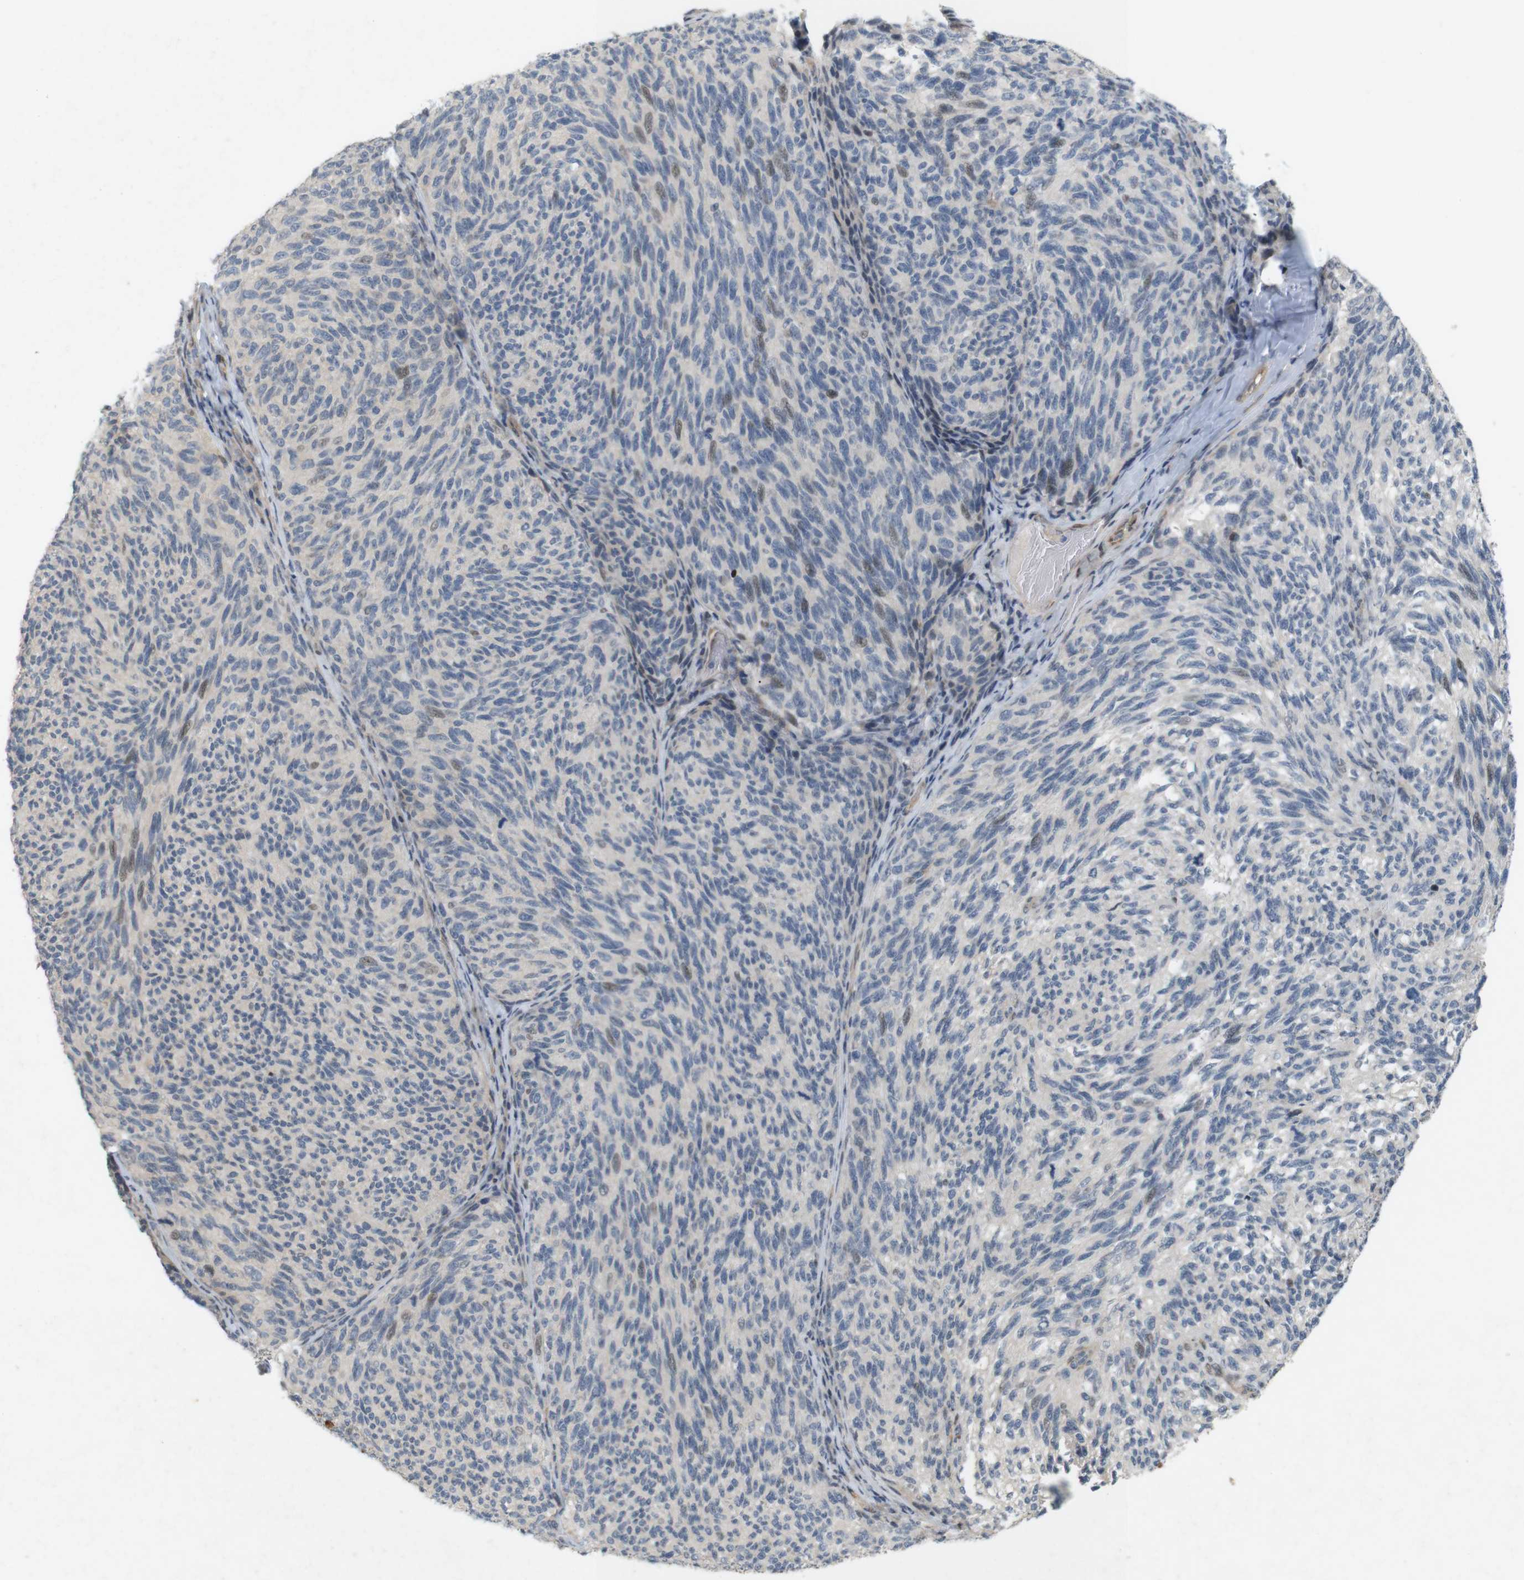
{"staining": {"intensity": "weak", "quantity": "<25%", "location": "nuclear"}, "tissue": "melanoma", "cell_type": "Tumor cells", "image_type": "cancer", "snomed": [{"axis": "morphology", "description": "Malignant melanoma, NOS"}, {"axis": "topography", "description": "Skin"}], "caption": "Immunohistochemistry histopathology image of neoplastic tissue: malignant melanoma stained with DAB (3,3'-diaminobenzidine) exhibits no significant protein expression in tumor cells. (DAB (3,3'-diaminobenzidine) immunohistochemistry (IHC) with hematoxylin counter stain).", "gene": "PPP1R14A", "patient": {"sex": "female", "age": 73}}